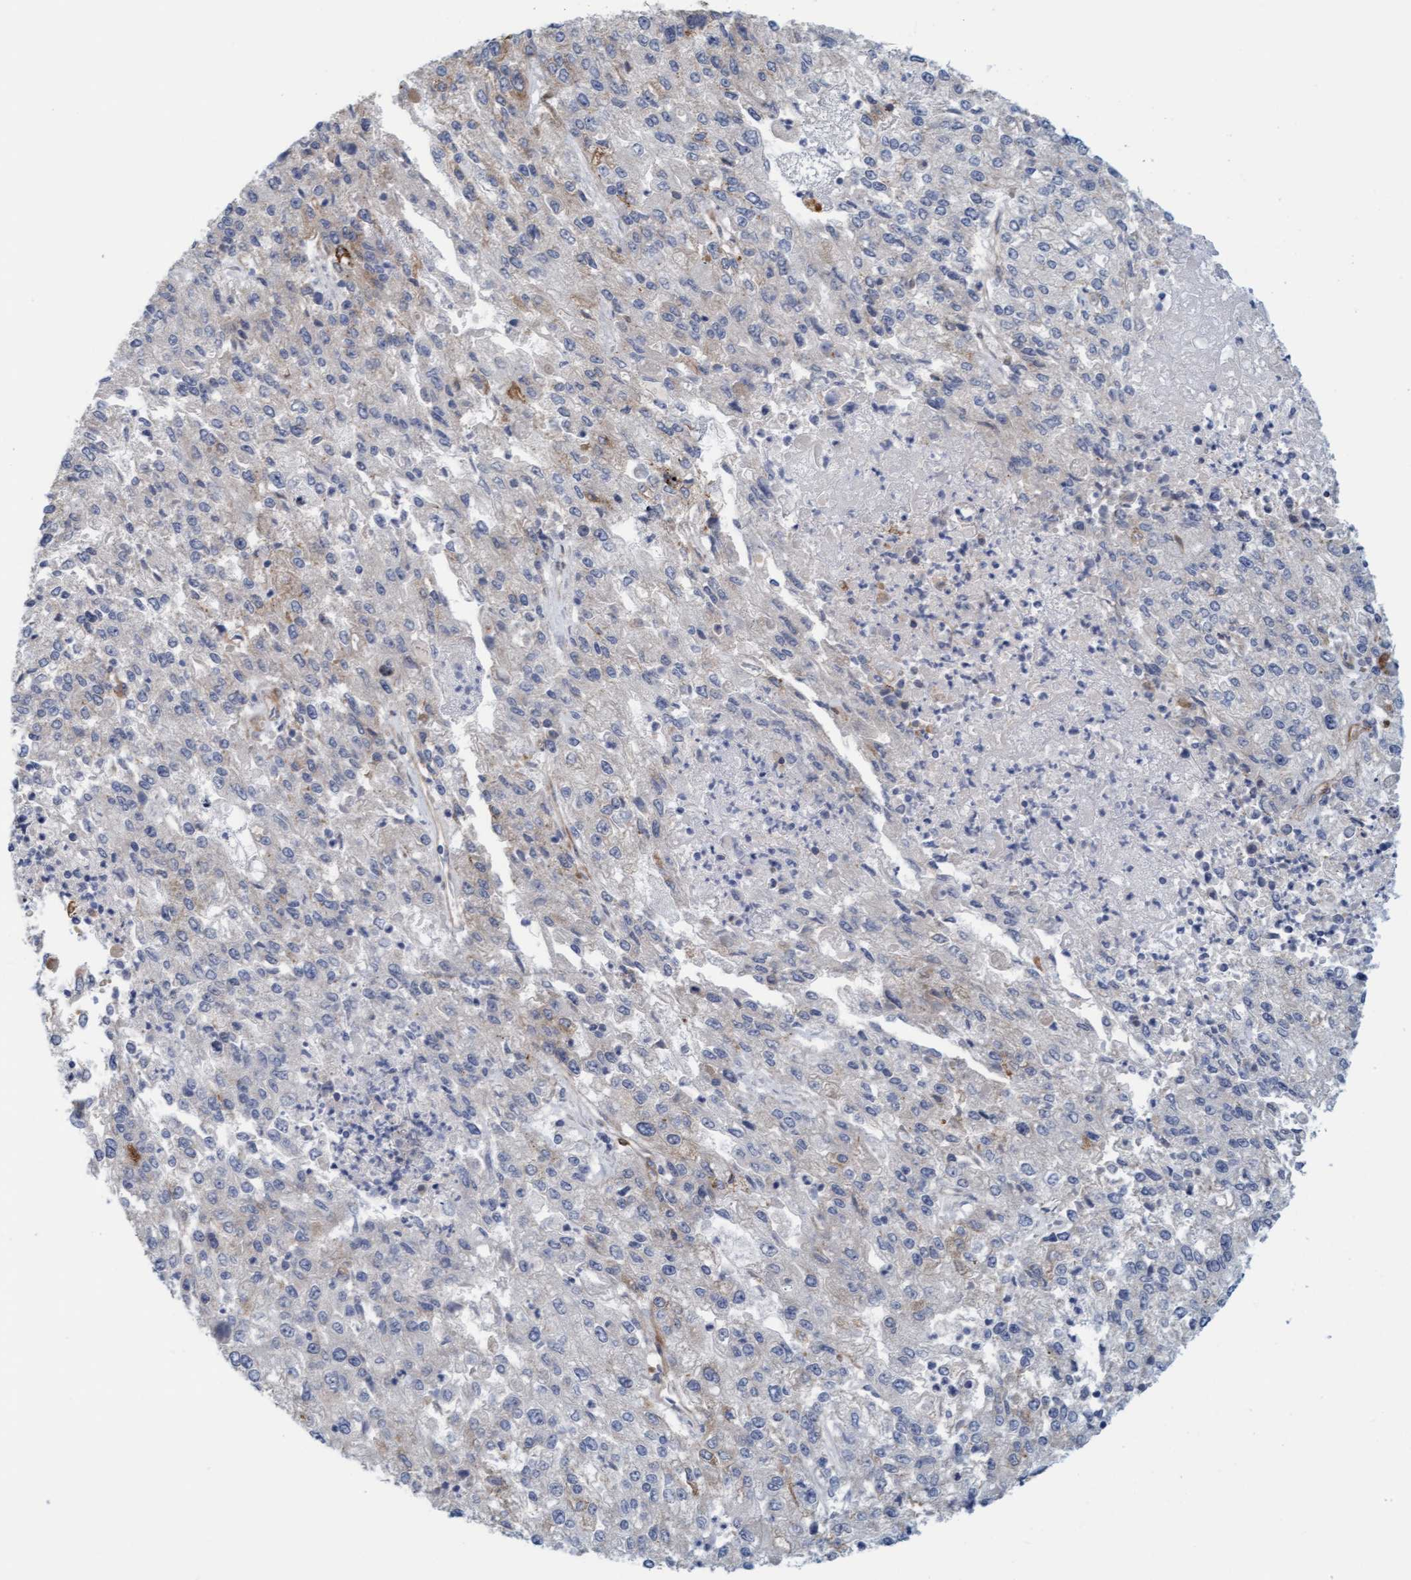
{"staining": {"intensity": "moderate", "quantity": "<25%", "location": "cytoplasmic/membranous"}, "tissue": "endometrial cancer", "cell_type": "Tumor cells", "image_type": "cancer", "snomed": [{"axis": "morphology", "description": "Adenocarcinoma, NOS"}, {"axis": "topography", "description": "Endometrium"}], "caption": "This is an image of IHC staining of endometrial cancer, which shows moderate expression in the cytoplasmic/membranous of tumor cells.", "gene": "TSTD2", "patient": {"sex": "female", "age": 49}}